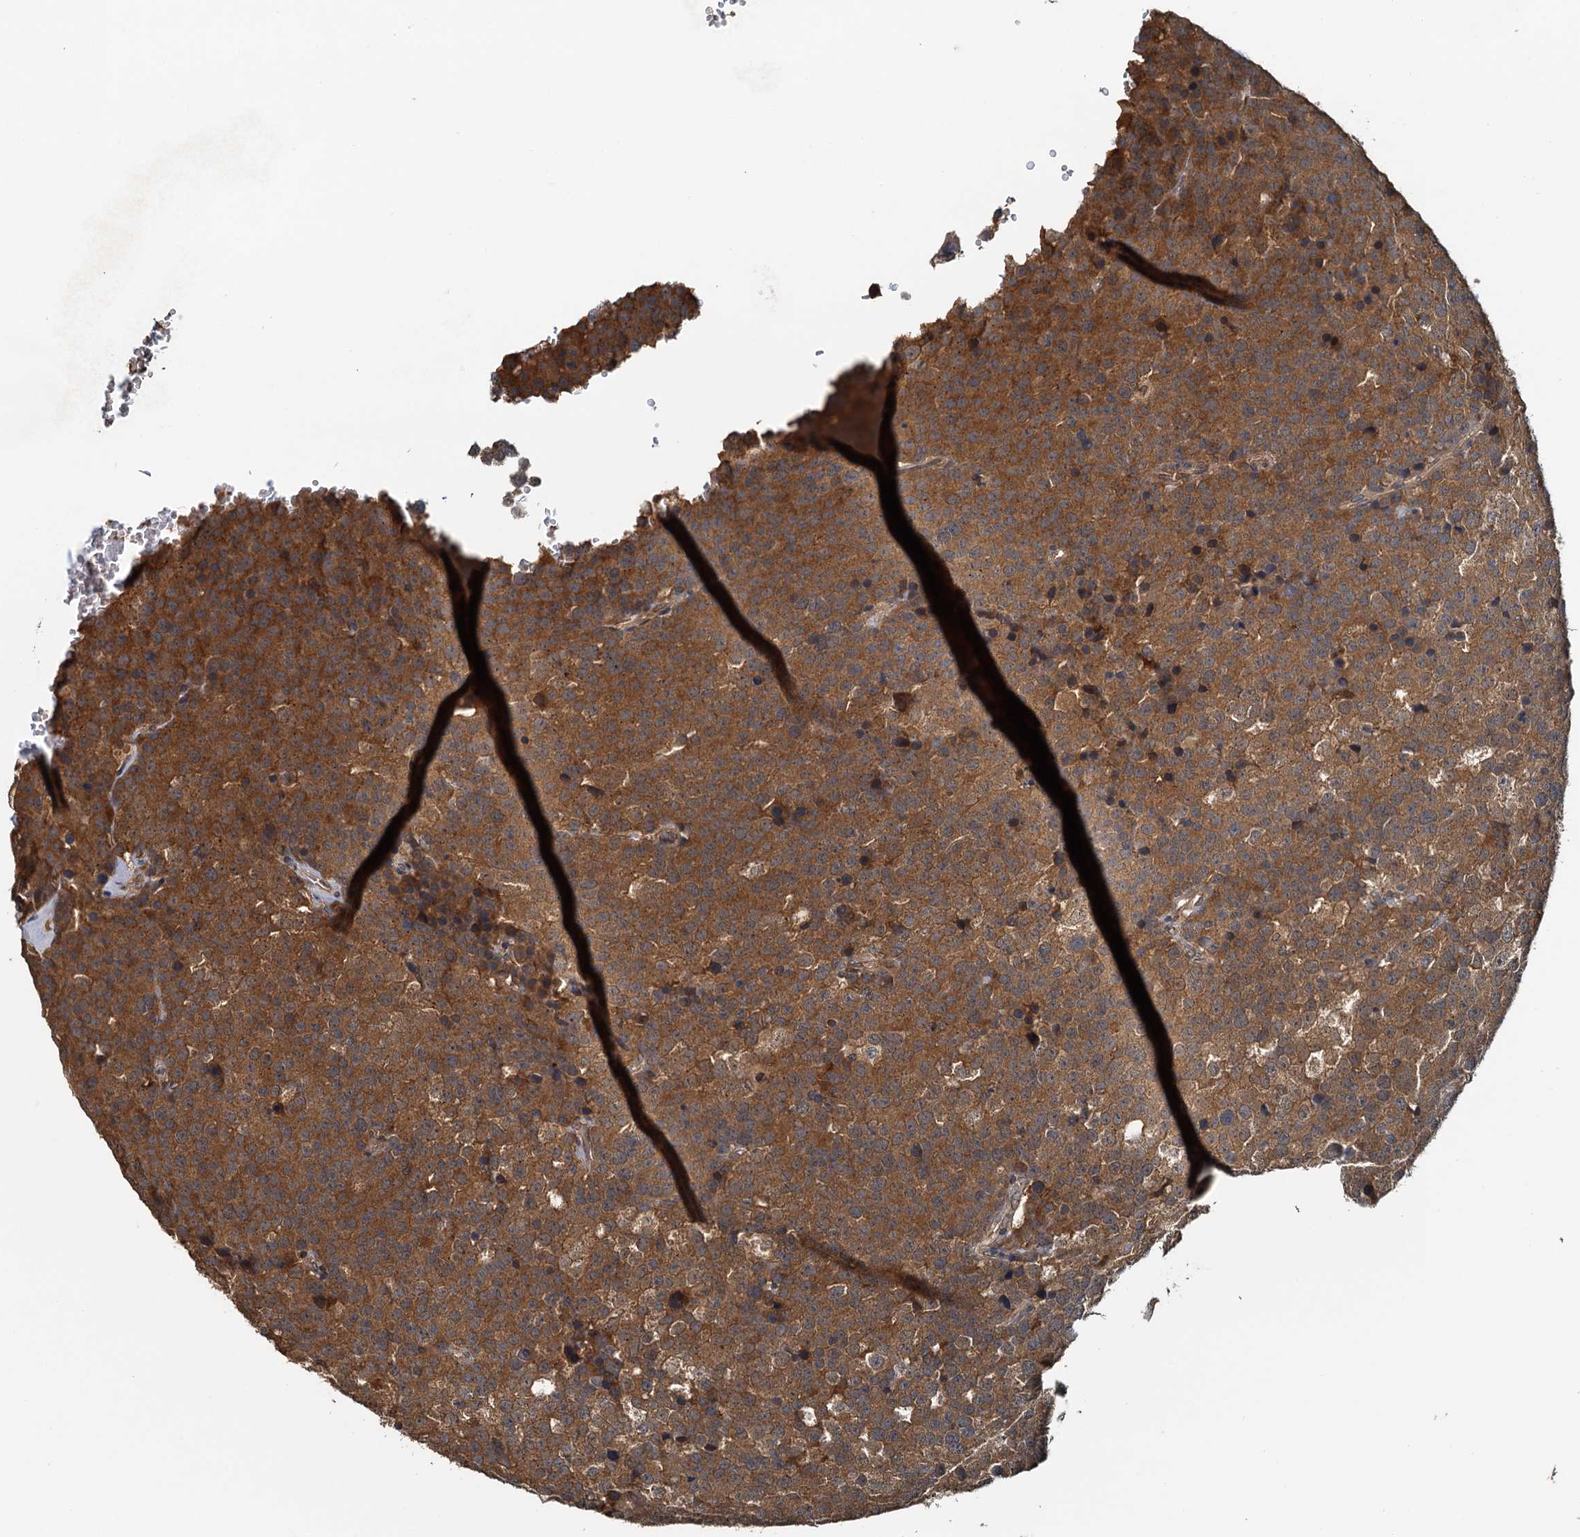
{"staining": {"intensity": "moderate", "quantity": ">75%", "location": "cytoplasmic/membranous"}, "tissue": "testis cancer", "cell_type": "Tumor cells", "image_type": "cancer", "snomed": [{"axis": "morphology", "description": "Seminoma, NOS"}, {"axis": "topography", "description": "Testis"}], "caption": "Immunohistochemical staining of seminoma (testis) demonstrates moderate cytoplasmic/membranous protein positivity in about >75% of tumor cells. The staining is performed using DAB (3,3'-diaminobenzidine) brown chromogen to label protein expression. The nuclei are counter-stained blue using hematoxylin.", "gene": "UBL7", "patient": {"sex": "male", "age": 71}}